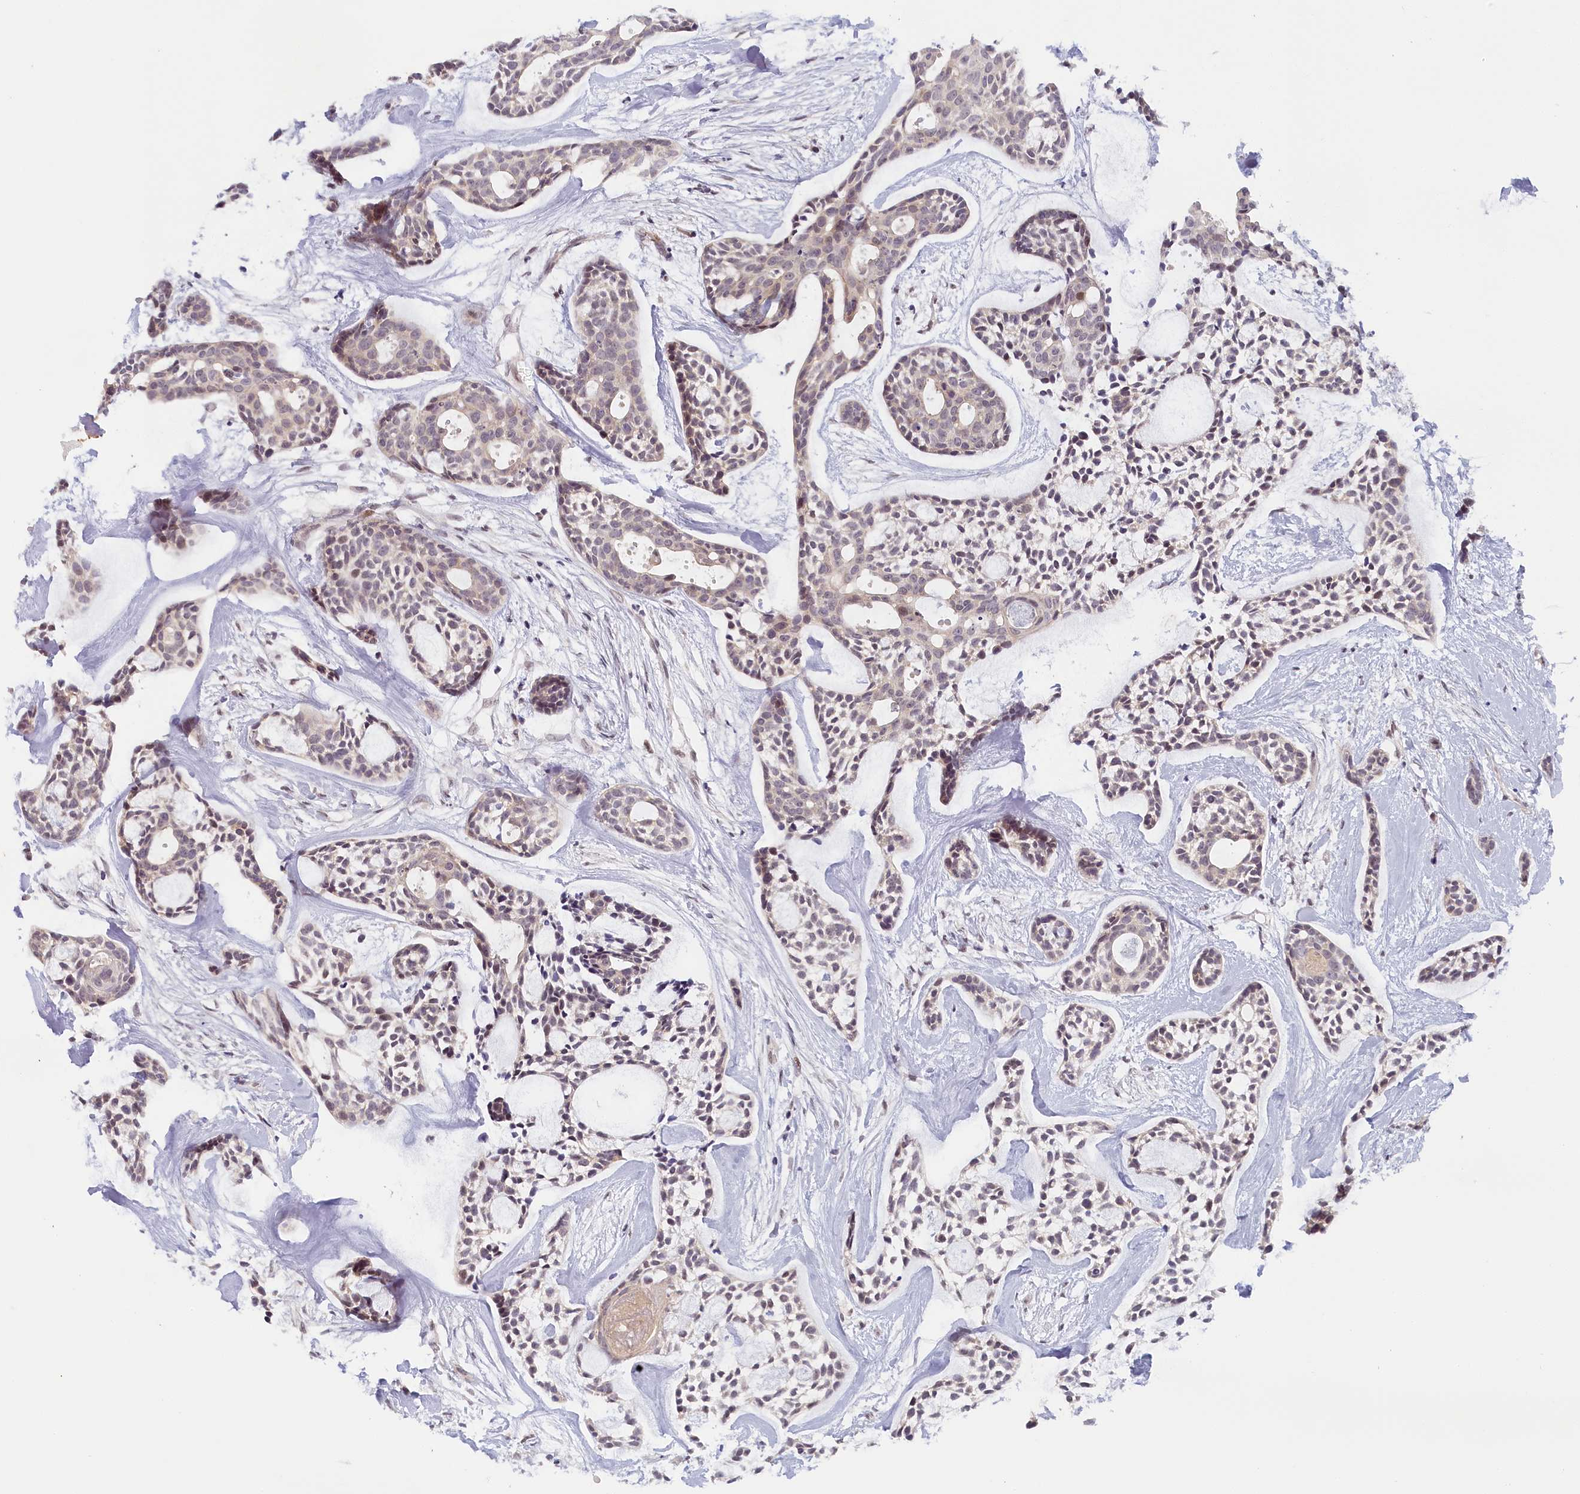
{"staining": {"intensity": "weak", "quantity": "<25%", "location": "nuclear"}, "tissue": "head and neck cancer", "cell_type": "Tumor cells", "image_type": "cancer", "snomed": [{"axis": "morphology", "description": "Adenocarcinoma, NOS"}, {"axis": "topography", "description": "Subcutis"}, {"axis": "topography", "description": "Head-Neck"}], "caption": "Immunohistochemistry micrograph of human head and neck adenocarcinoma stained for a protein (brown), which reveals no positivity in tumor cells.", "gene": "SEC31B", "patient": {"sex": "female", "age": 73}}